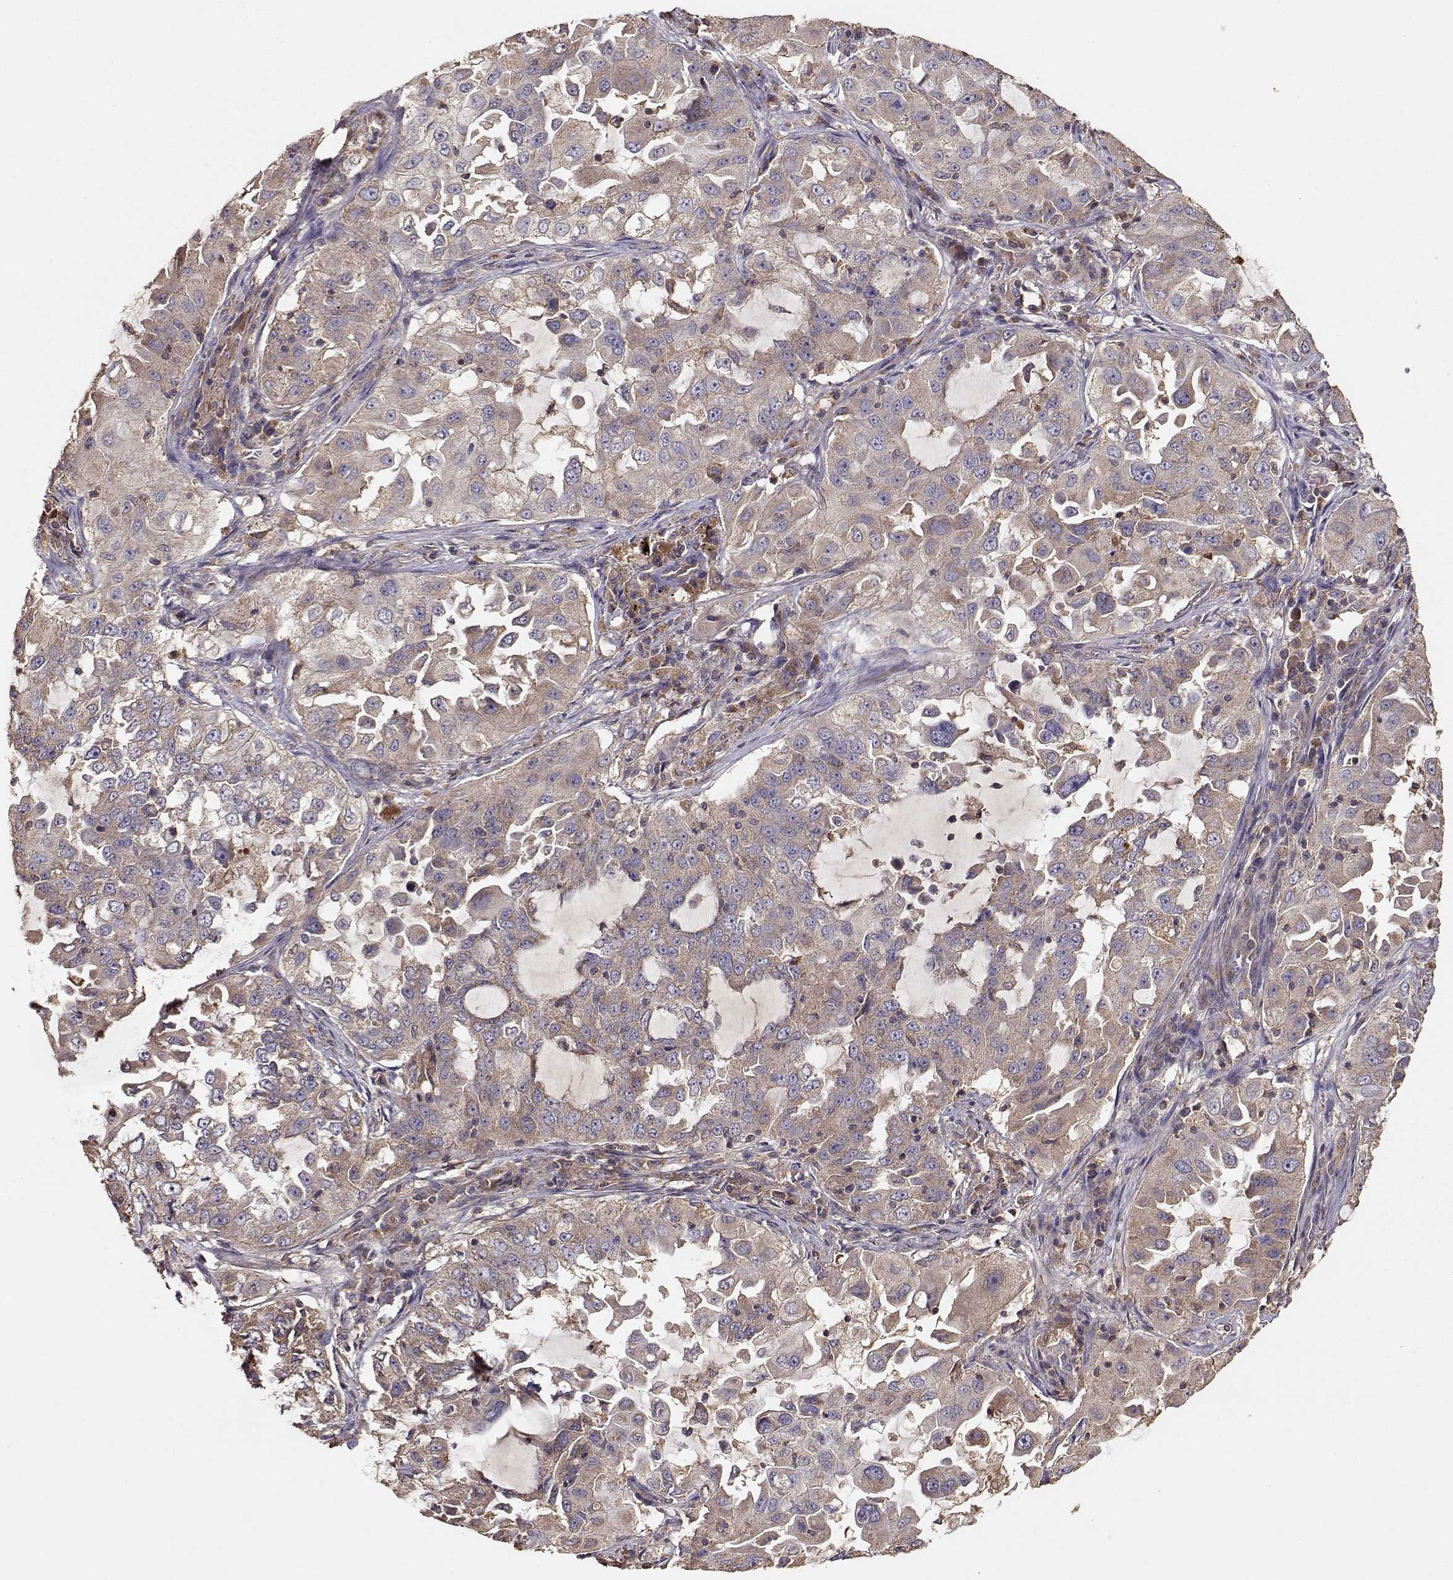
{"staining": {"intensity": "weak", "quantity": ">75%", "location": "cytoplasmic/membranous"}, "tissue": "lung cancer", "cell_type": "Tumor cells", "image_type": "cancer", "snomed": [{"axis": "morphology", "description": "Adenocarcinoma, NOS"}, {"axis": "topography", "description": "Lung"}], "caption": "Protein staining of lung cancer (adenocarcinoma) tissue exhibits weak cytoplasmic/membranous expression in approximately >75% of tumor cells. Immunohistochemistry (ihc) stains the protein in brown and the nuclei are stained blue.", "gene": "TARS3", "patient": {"sex": "female", "age": 61}}